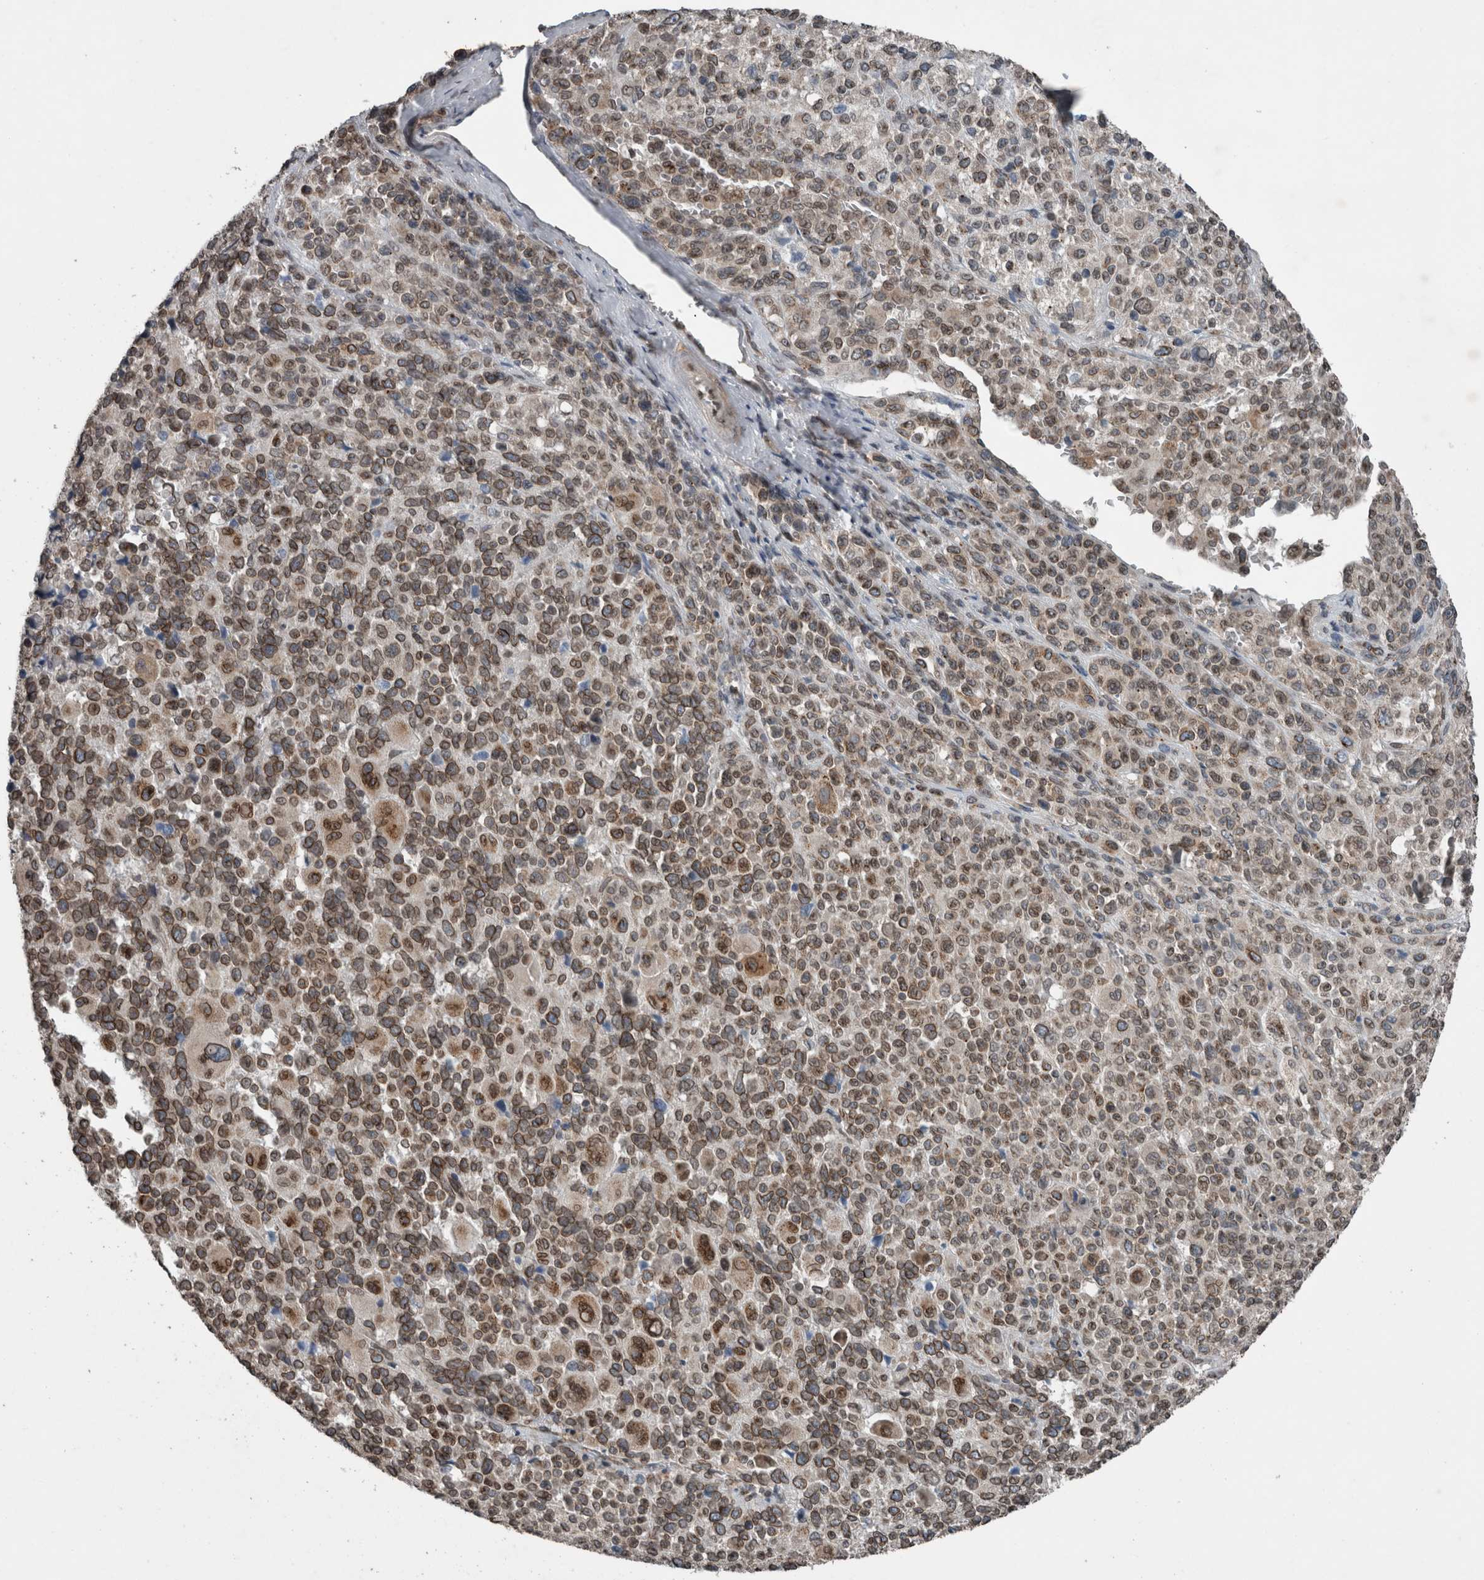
{"staining": {"intensity": "moderate", "quantity": ">75%", "location": "cytoplasmic/membranous,nuclear"}, "tissue": "melanoma", "cell_type": "Tumor cells", "image_type": "cancer", "snomed": [{"axis": "morphology", "description": "Malignant melanoma, Metastatic site"}, {"axis": "topography", "description": "Skin"}], "caption": "Human malignant melanoma (metastatic site) stained with a protein marker reveals moderate staining in tumor cells.", "gene": "RANBP2", "patient": {"sex": "female", "age": 74}}